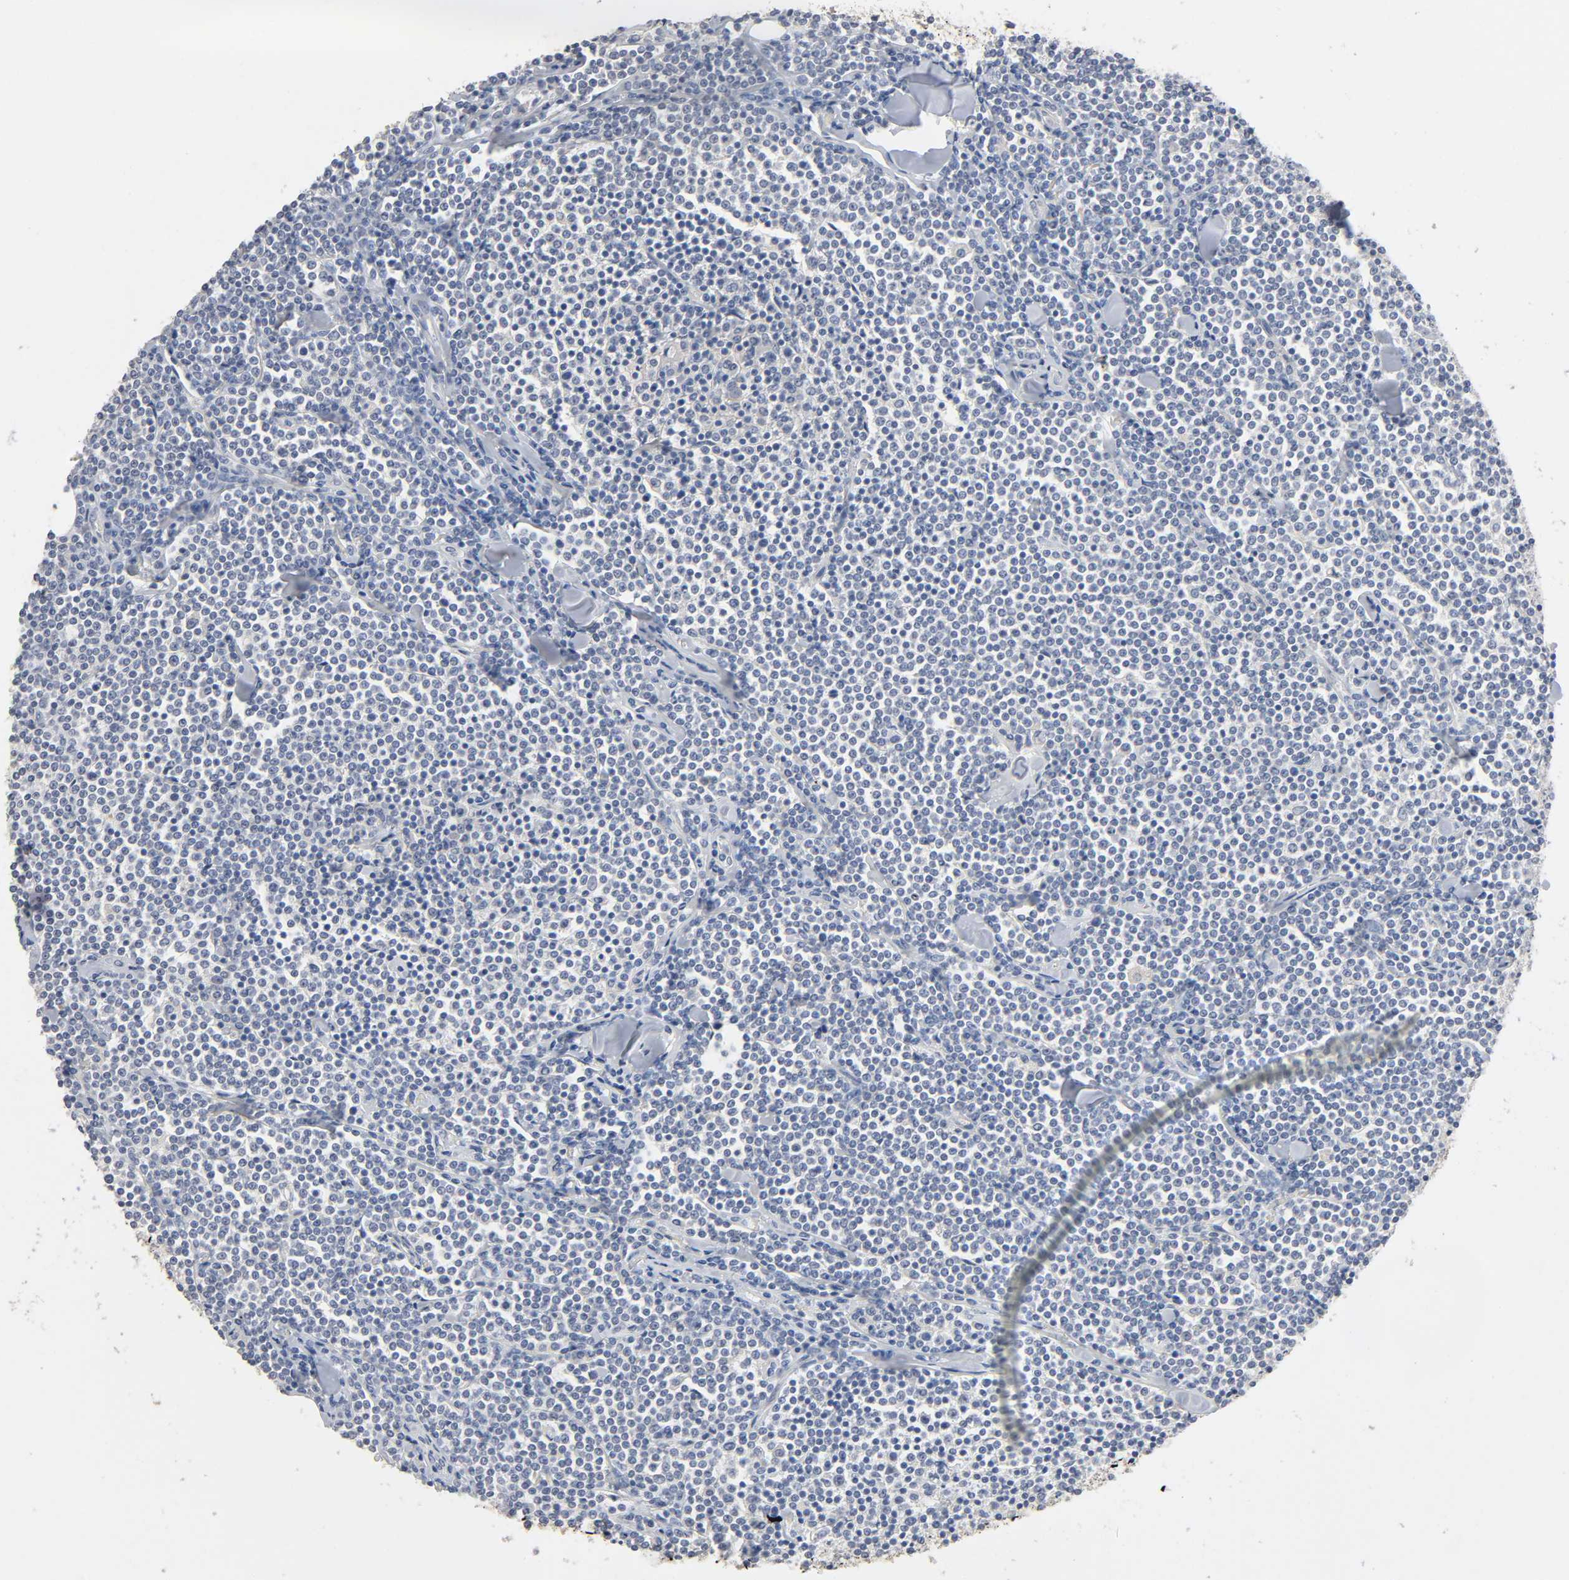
{"staining": {"intensity": "negative", "quantity": "none", "location": "none"}, "tissue": "lymphoma", "cell_type": "Tumor cells", "image_type": "cancer", "snomed": [{"axis": "morphology", "description": "Malignant lymphoma, non-Hodgkin's type, Low grade"}, {"axis": "topography", "description": "Soft tissue"}], "caption": "A high-resolution image shows immunohistochemistry (IHC) staining of lymphoma, which exhibits no significant positivity in tumor cells.", "gene": "SLC10A2", "patient": {"sex": "male", "age": 92}}